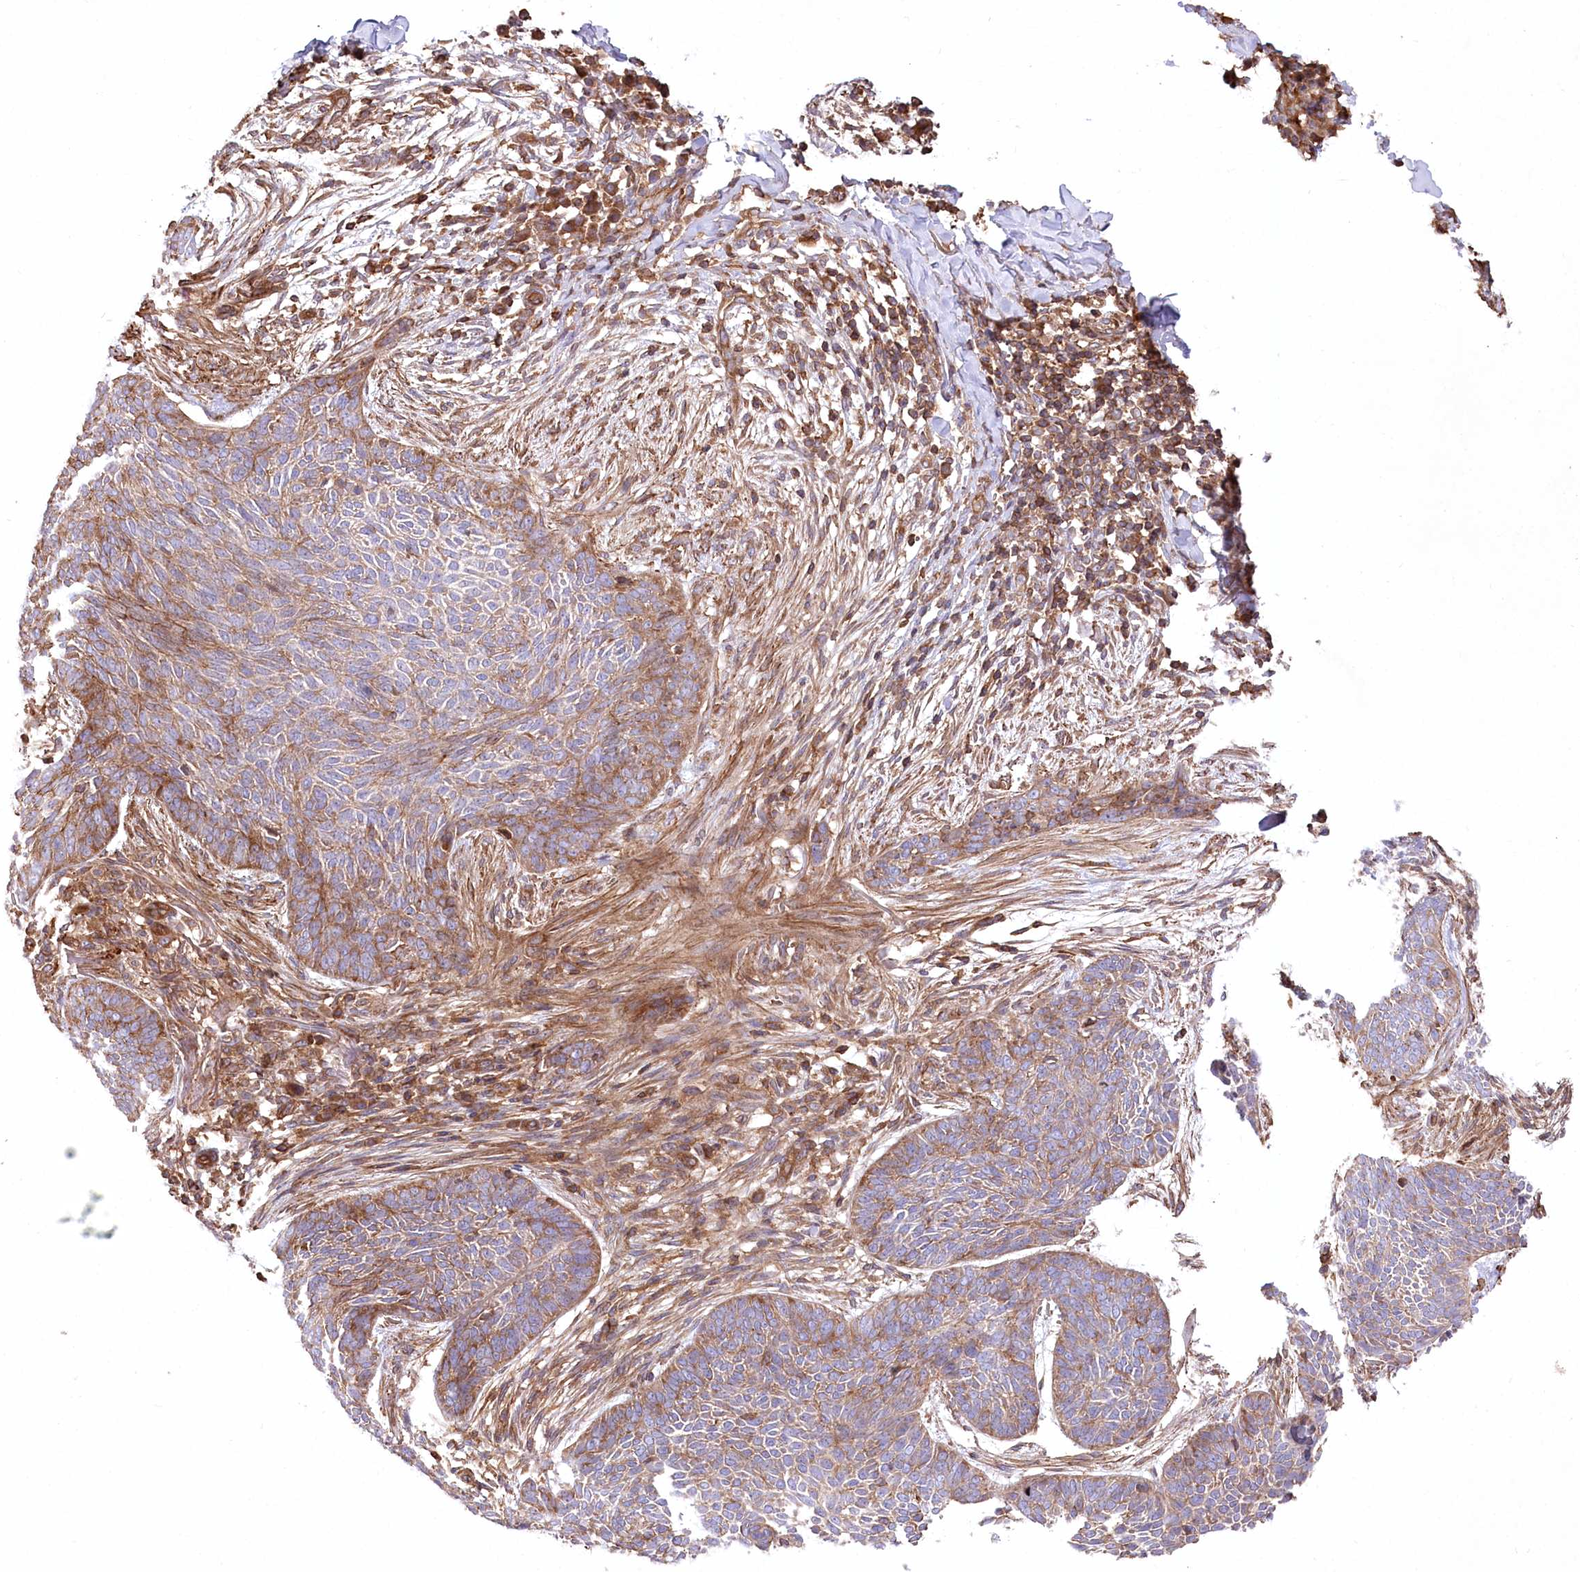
{"staining": {"intensity": "moderate", "quantity": "25%-75%", "location": "cytoplasmic/membranous"}, "tissue": "skin cancer", "cell_type": "Tumor cells", "image_type": "cancer", "snomed": [{"axis": "morphology", "description": "Basal cell carcinoma"}, {"axis": "topography", "description": "Skin"}], "caption": "Immunohistochemistry (IHC) image of neoplastic tissue: human skin cancer (basal cell carcinoma) stained using immunohistochemistry shows medium levels of moderate protein expression localized specifically in the cytoplasmic/membranous of tumor cells, appearing as a cytoplasmic/membranous brown color.", "gene": "UMPS", "patient": {"sex": "male", "age": 85}}